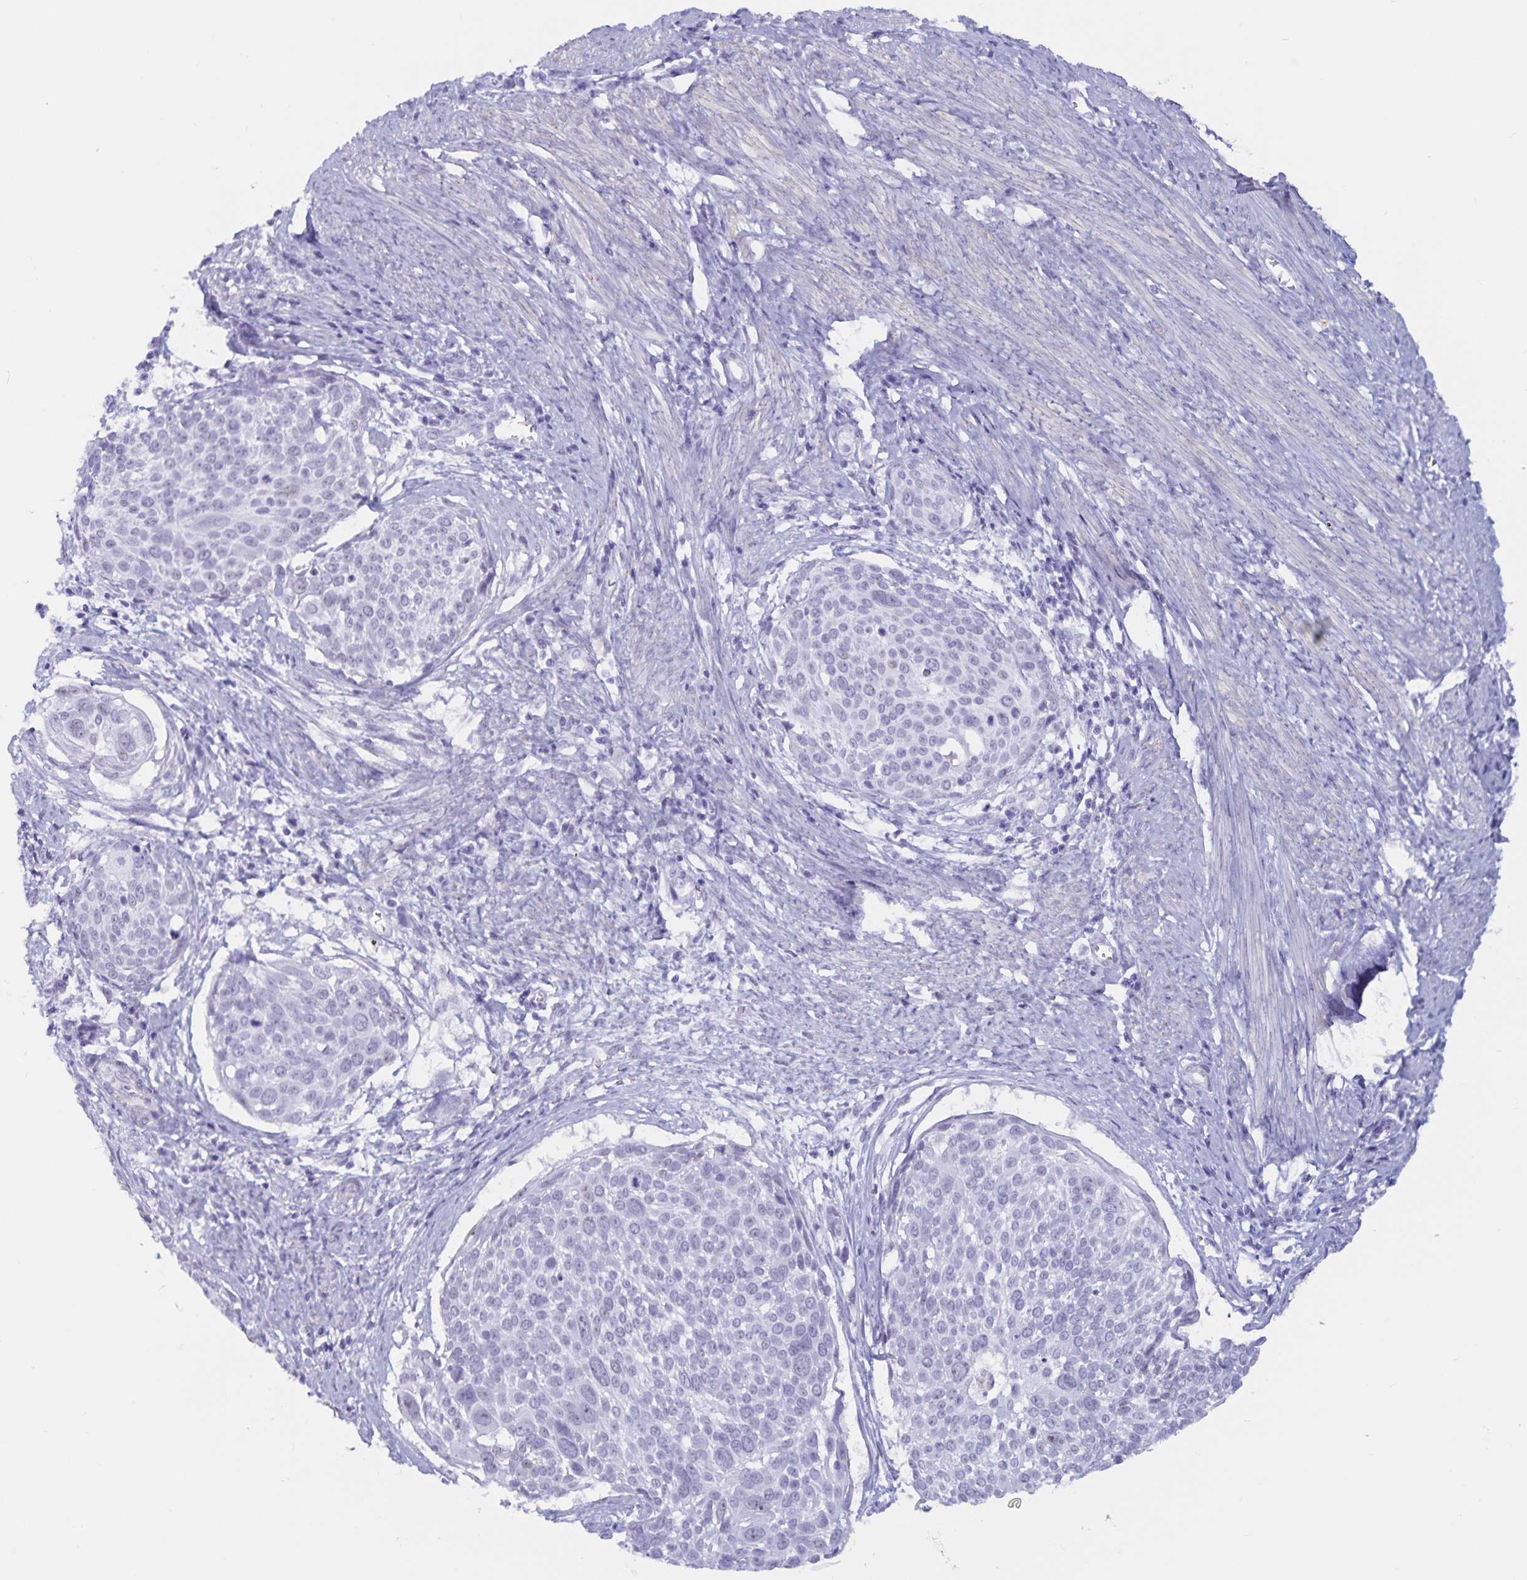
{"staining": {"intensity": "negative", "quantity": "none", "location": "none"}, "tissue": "cervical cancer", "cell_type": "Tumor cells", "image_type": "cancer", "snomed": [{"axis": "morphology", "description": "Squamous cell carcinoma, NOS"}, {"axis": "topography", "description": "Cervix"}], "caption": "Cervical cancer was stained to show a protein in brown. There is no significant expression in tumor cells.", "gene": "GPR137", "patient": {"sex": "female", "age": 39}}